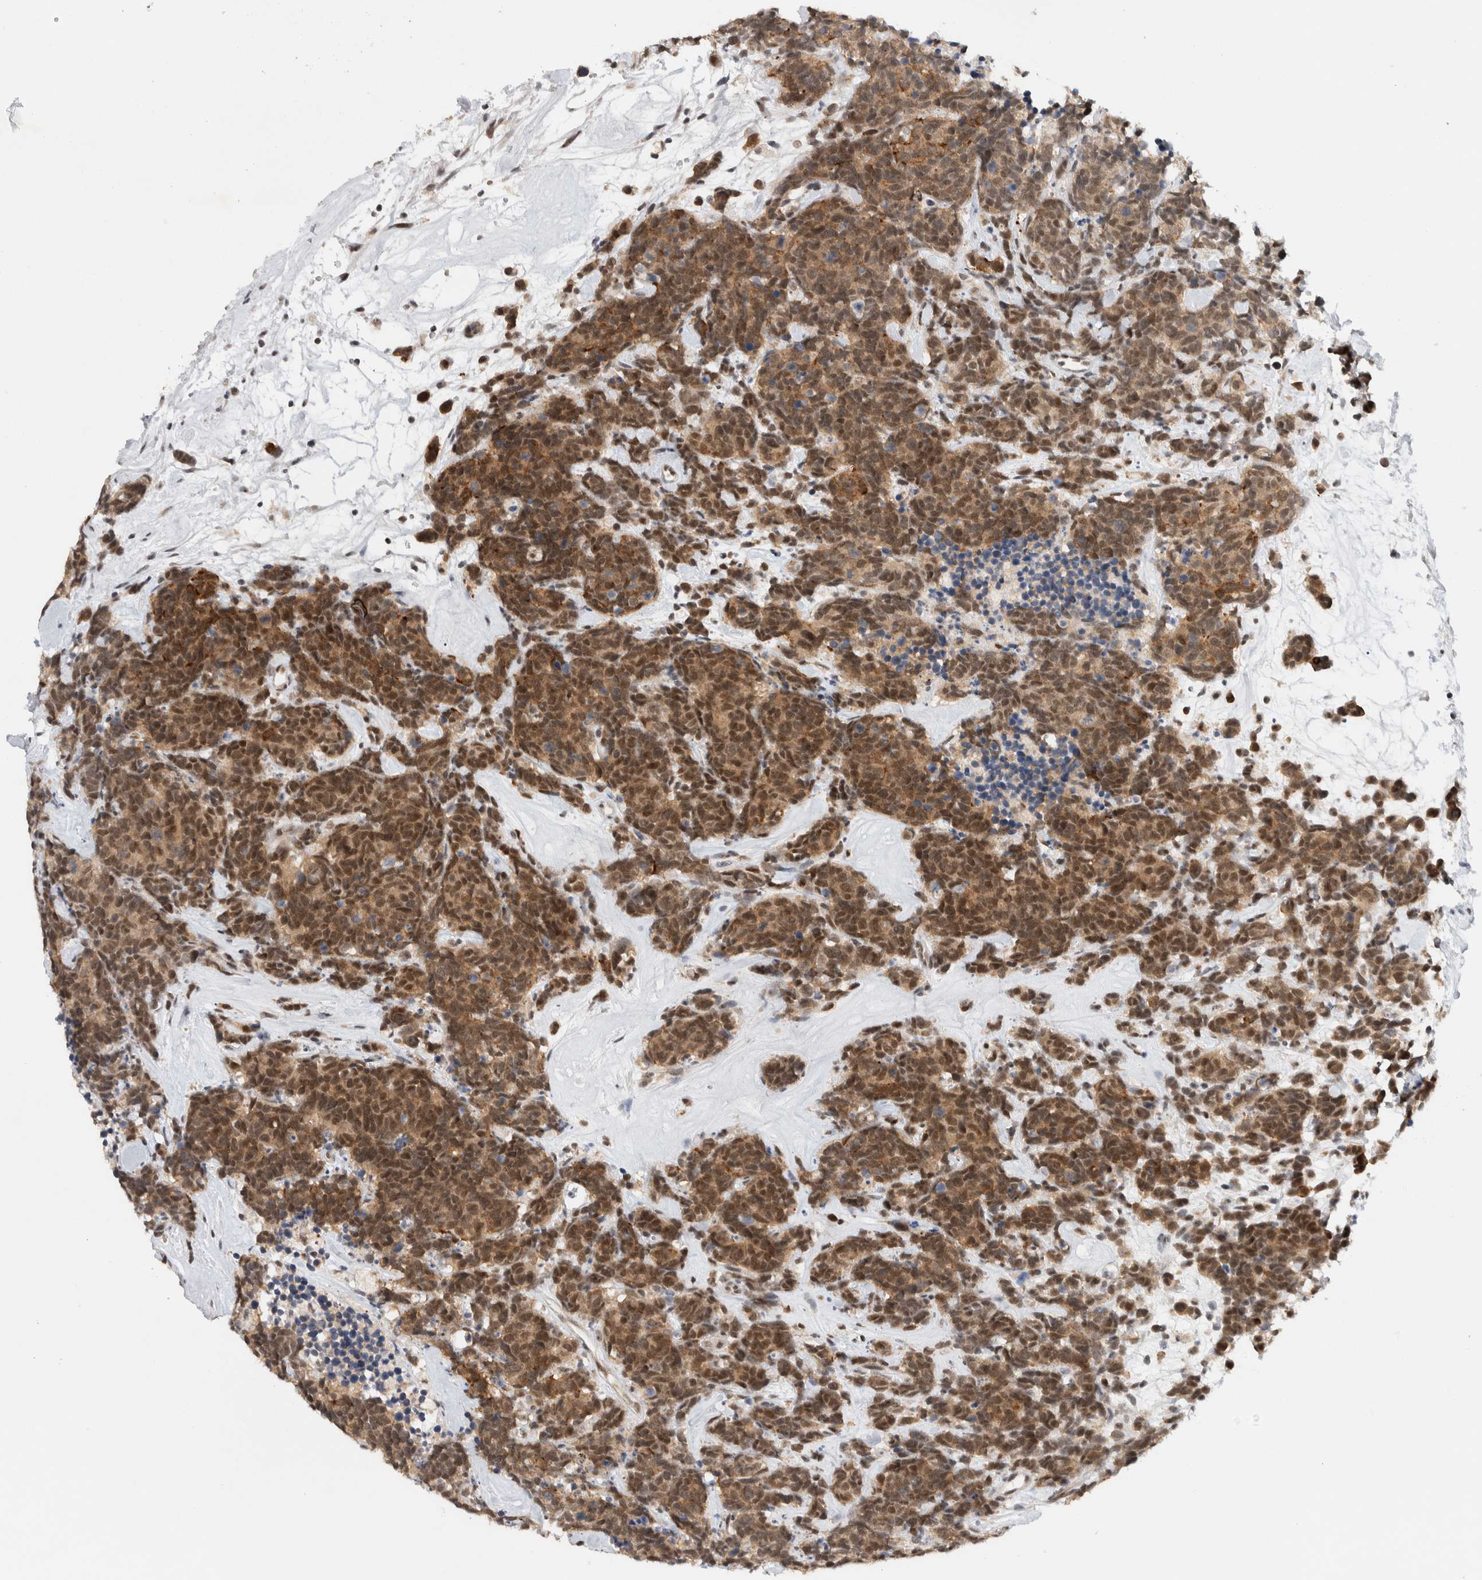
{"staining": {"intensity": "moderate", "quantity": ">75%", "location": "cytoplasmic/membranous,nuclear"}, "tissue": "carcinoid", "cell_type": "Tumor cells", "image_type": "cancer", "snomed": [{"axis": "morphology", "description": "Carcinoma, NOS"}, {"axis": "morphology", "description": "Carcinoid, malignant, NOS"}, {"axis": "topography", "description": "Urinary bladder"}], "caption": "Tumor cells demonstrate medium levels of moderate cytoplasmic/membranous and nuclear positivity in about >75% of cells in carcinoid. Nuclei are stained in blue.", "gene": "HESX1", "patient": {"sex": "male", "age": 57}}